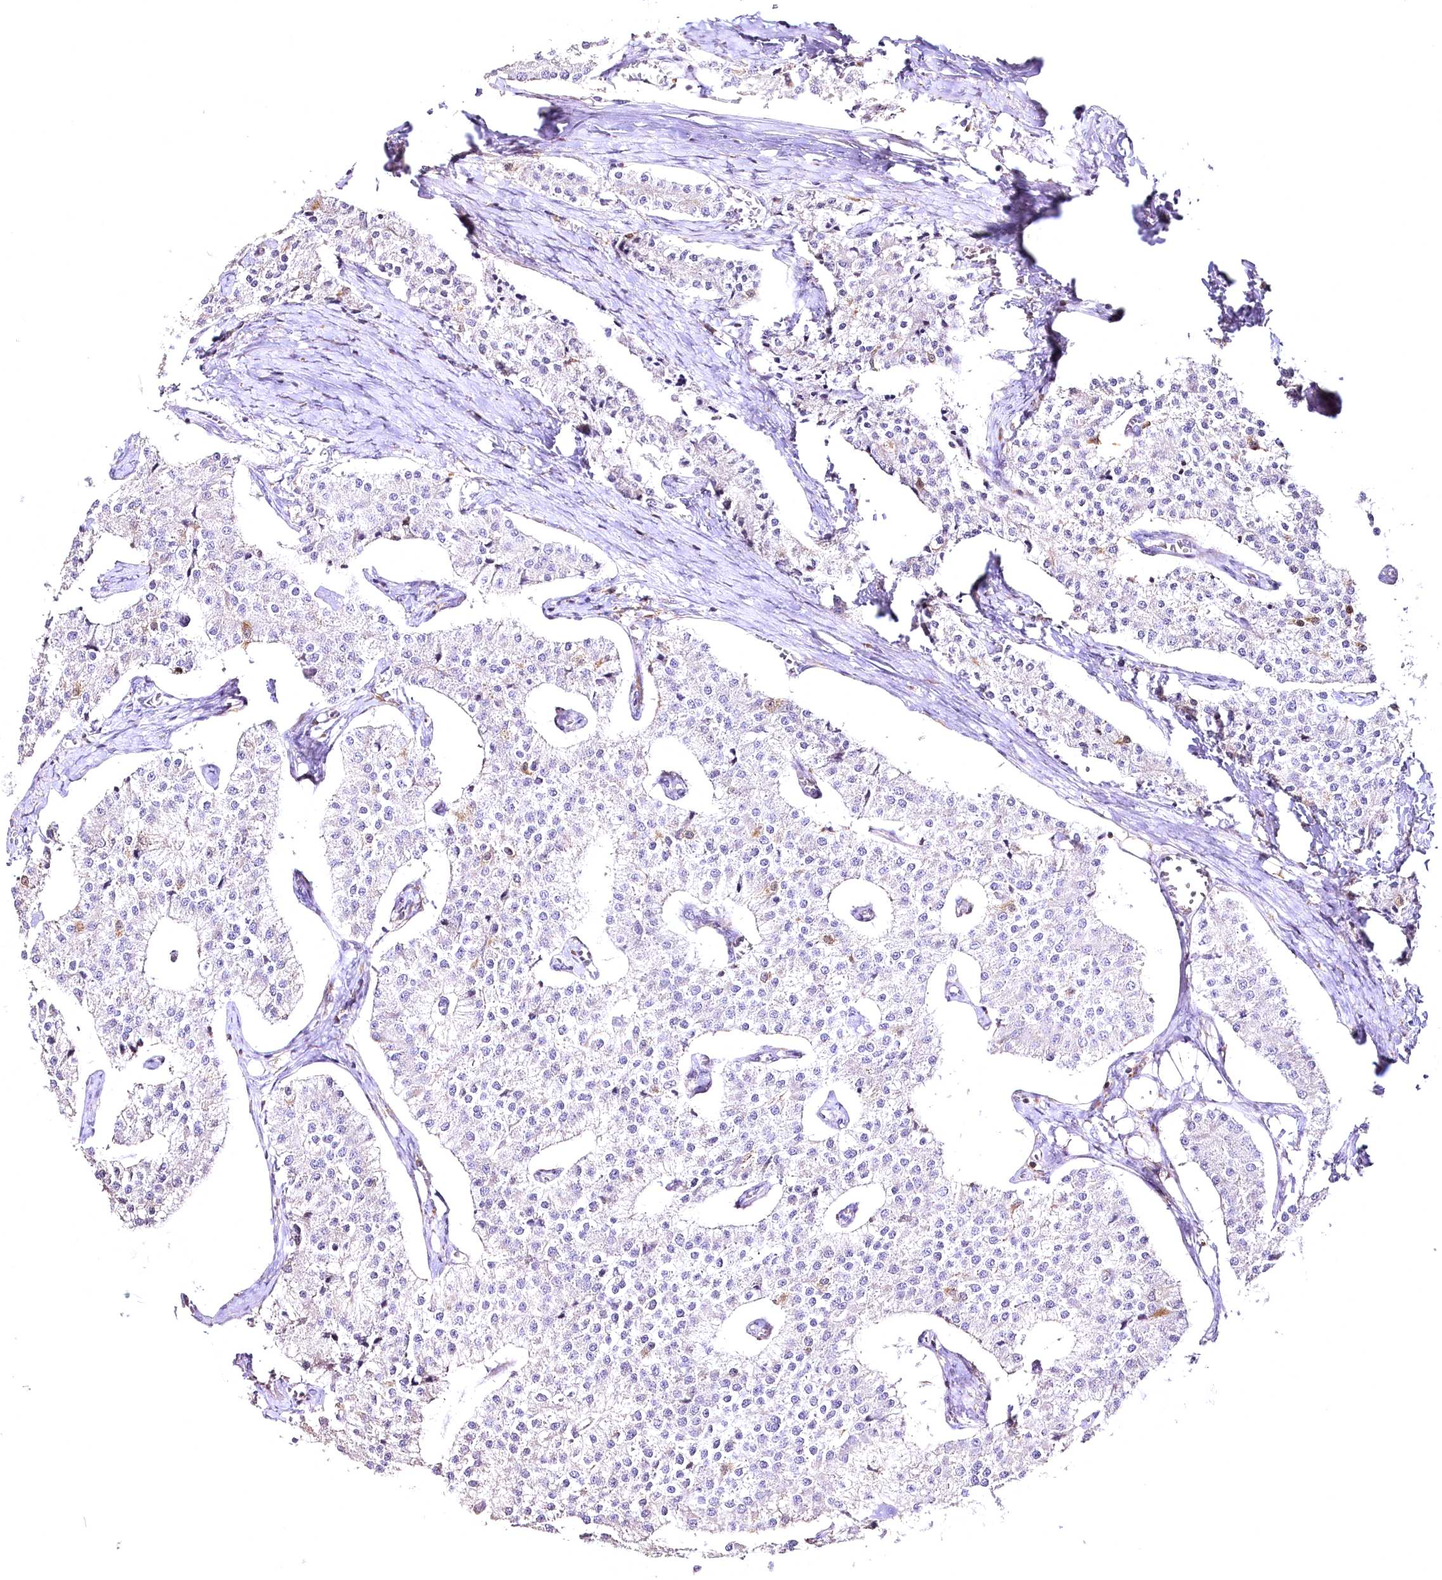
{"staining": {"intensity": "negative", "quantity": "none", "location": "none"}, "tissue": "carcinoid", "cell_type": "Tumor cells", "image_type": "cancer", "snomed": [{"axis": "morphology", "description": "Carcinoid, malignant, NOS"}, {"axis": "topography", "description": "Colon"}], "caption": "DAB immunohistochemical staining of carcinoid reveals no significant expression in tumor cells.", "gene": "DOCK2", "patient": {"sex": "female", "age": 52}}